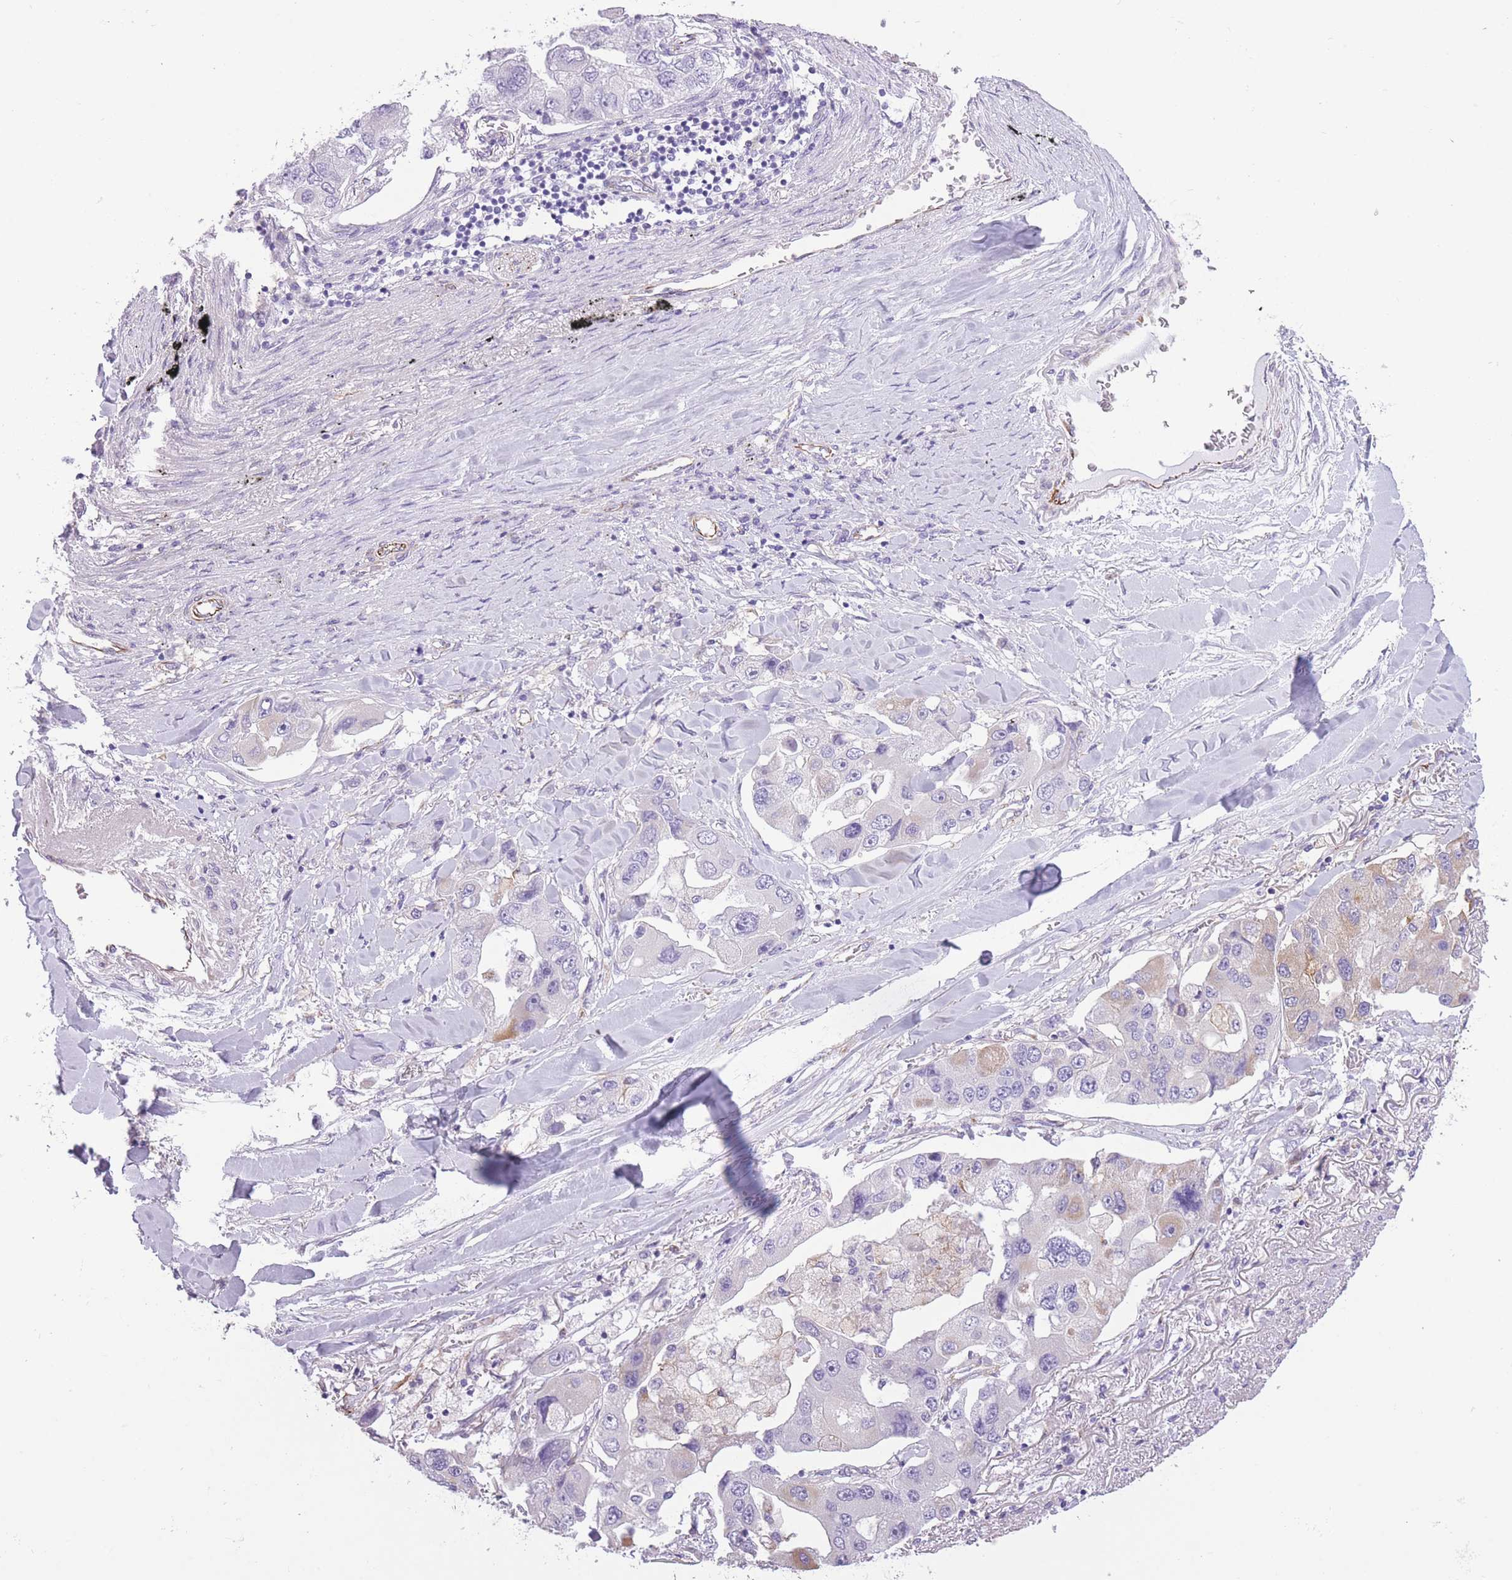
{"staining": {"intensity": "negative", "quantity": "none", "location": "none"}, "tissue": "lung cancer", "cell_type": "Tumor cells", "image_type": "cancer", "snomed": [{"axis": "morphology", "description": "Adenocarcinoma, NOS"}, {"axis": "topography", "description": "Lung"}], "caption": "DAB (3,3'-diaminobenzidine) immunohistochemical staining of lung adenocarcinoma shows no significant staining in tumor cells. (DAB immunohistochemistry (IHC), high magnification).", "gene": "PTCD1", "patient": {"sex": "female", "age": 54}}